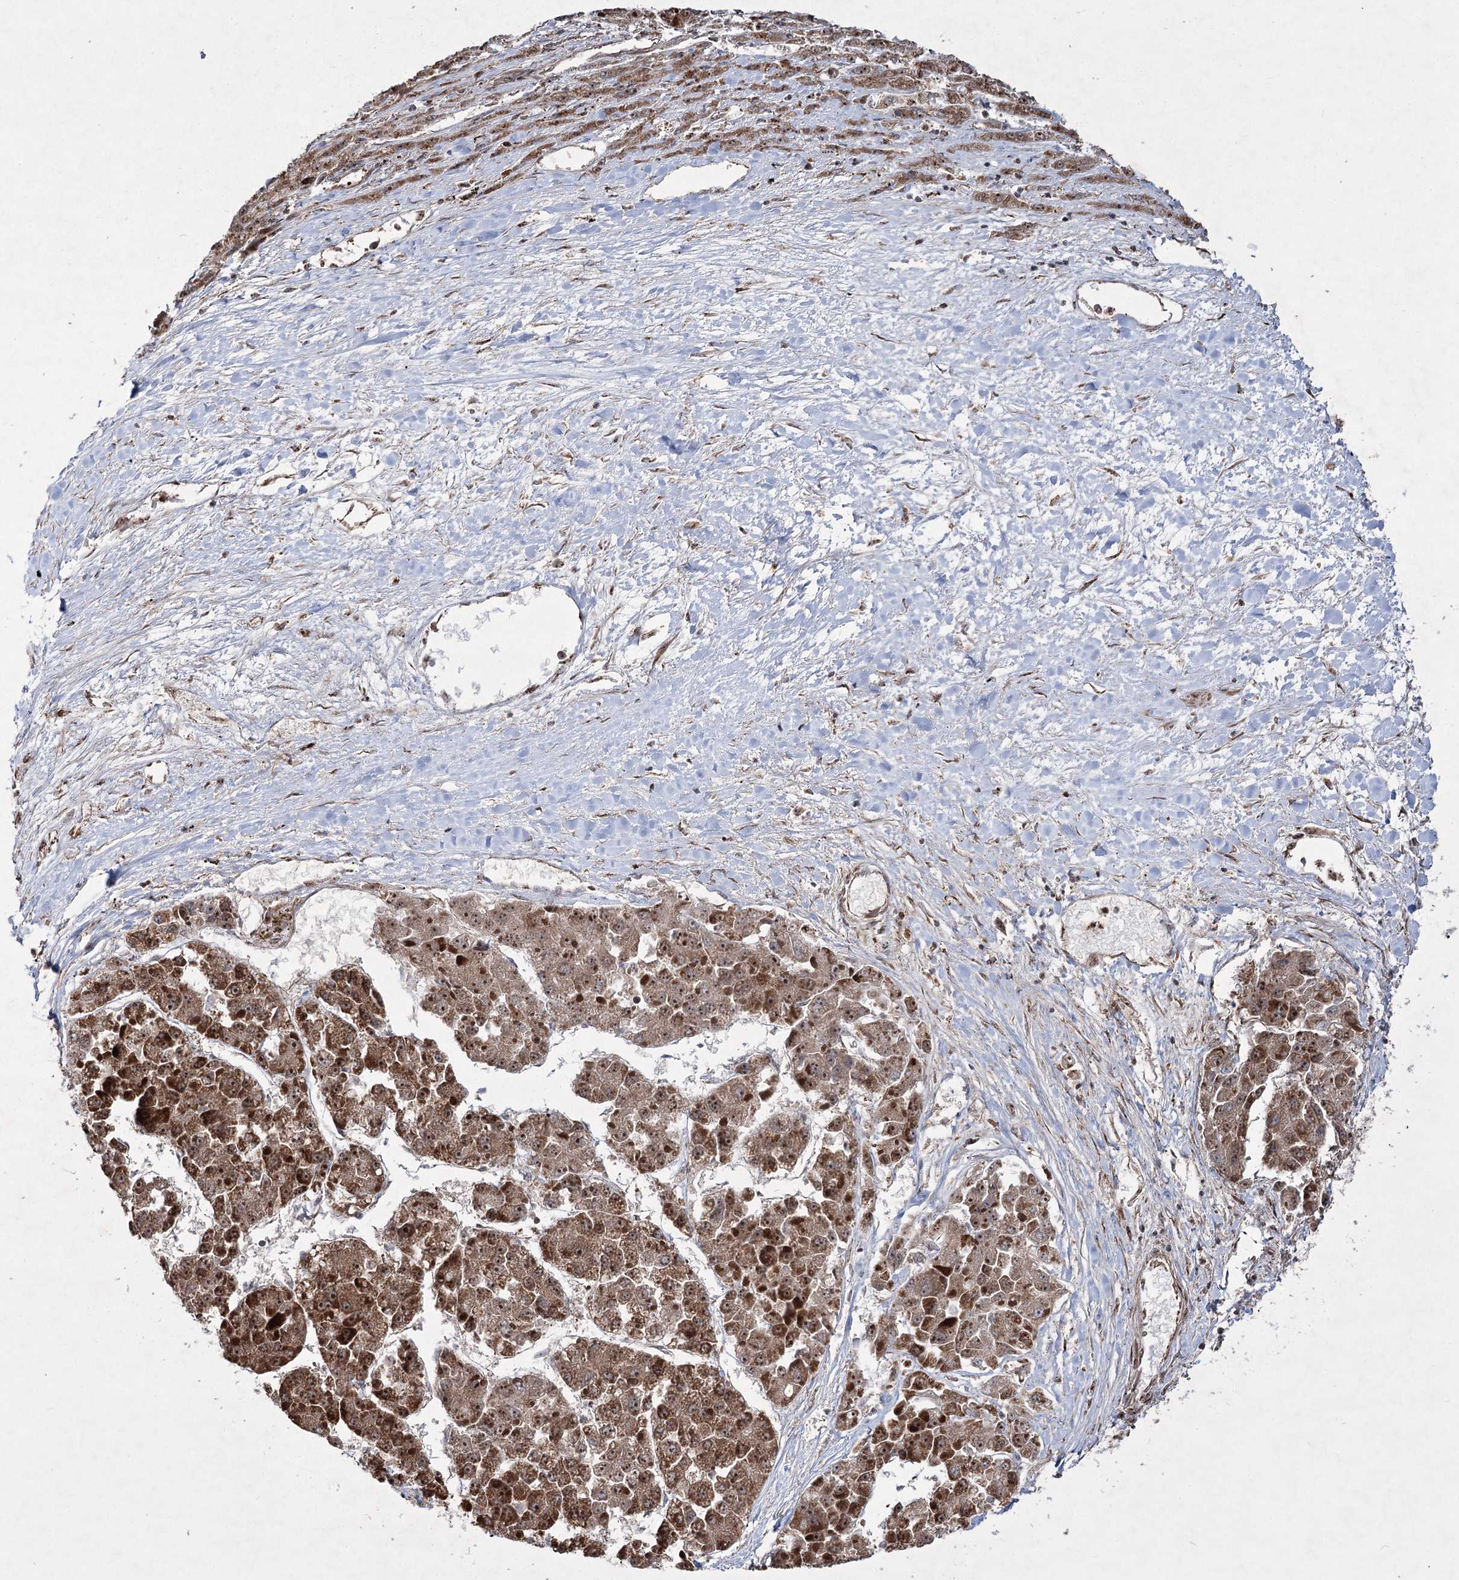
{"staining": {"intensity": "moderate", "quantity": ">75%", "location": "cytoplasmic/membranous,nuclear"}, "tissue": "liver cancer", "cell_type": "Tumor cells", "image_type": "cancer", "snomed": [{"axis": "morphology", "description": "Carcinoma, Hepatocellular, NOS"}, {"axis": "topography", "description": "Liver"}], "caption": "Human liver cancer stained with a protein marker demonstrates moderate staining in tumor cells.", "gene": "SERINC5", "patient": {"sex": "female", "age": 73}}